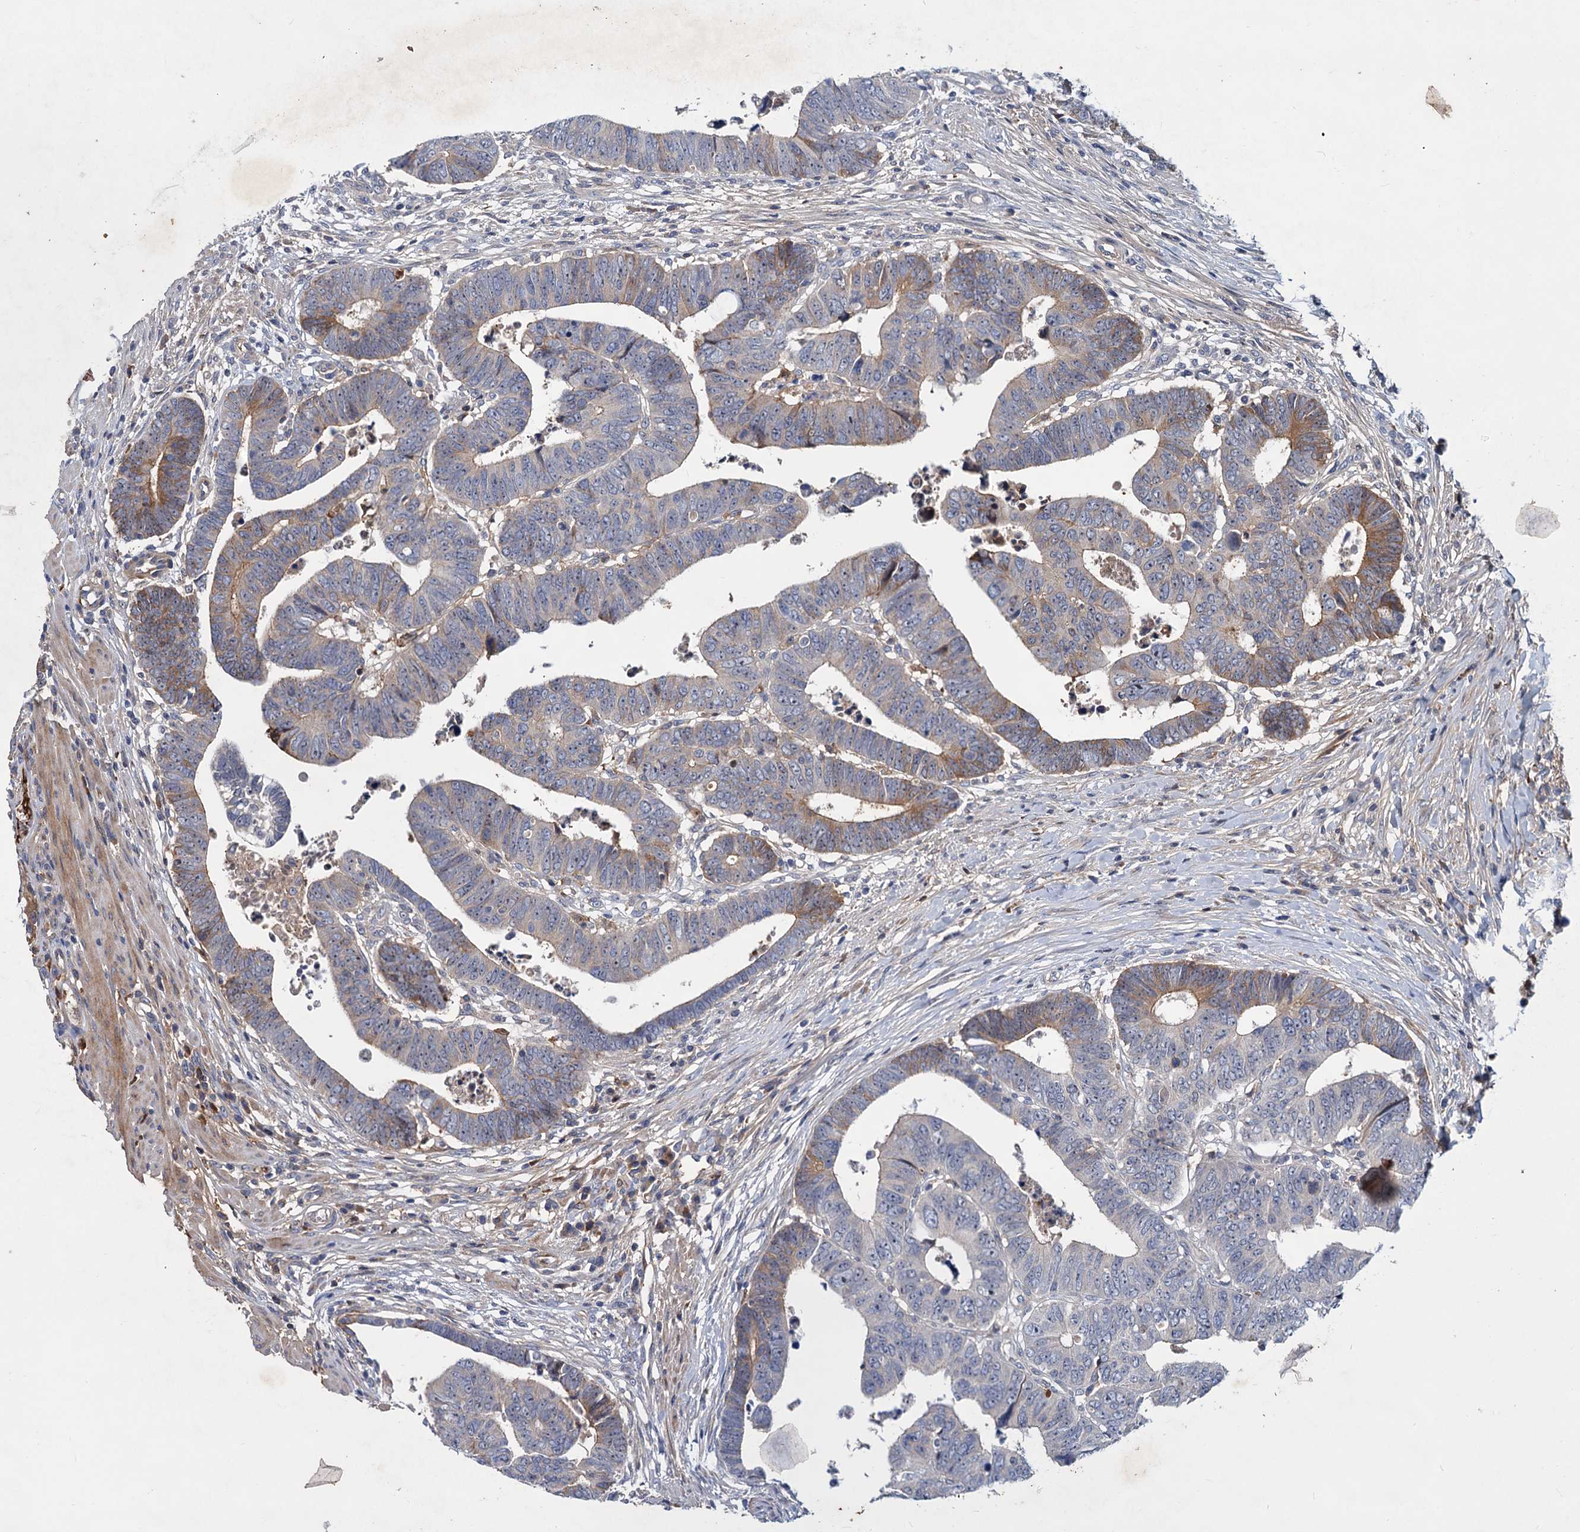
{"staining": {"intensity": "moderate", "quantity": "25%-75%", "location": "cytoplasmic/membranous"}, "tissue": "colorectal cancer", "cell_type": "Tumor cells", "image_type": "cancer", "snomed": [{"axis": "morphology", "description": "Normal tissue, NOS"}, {"axis": "morphology", "description": "Adenocarcinoma, NOS"}, {"axis": "topography", "description": "Rectum"}], "caption": "DAB immunohistochemical staining of colorectal cancer (adenocarcinoma) demonstrates moderate cytoplasmic/membranous protein positivity in approximately 25%-75% of tumor cells.", "gene": "CHRD", "patient": {"sex": "female", "age": 65}}